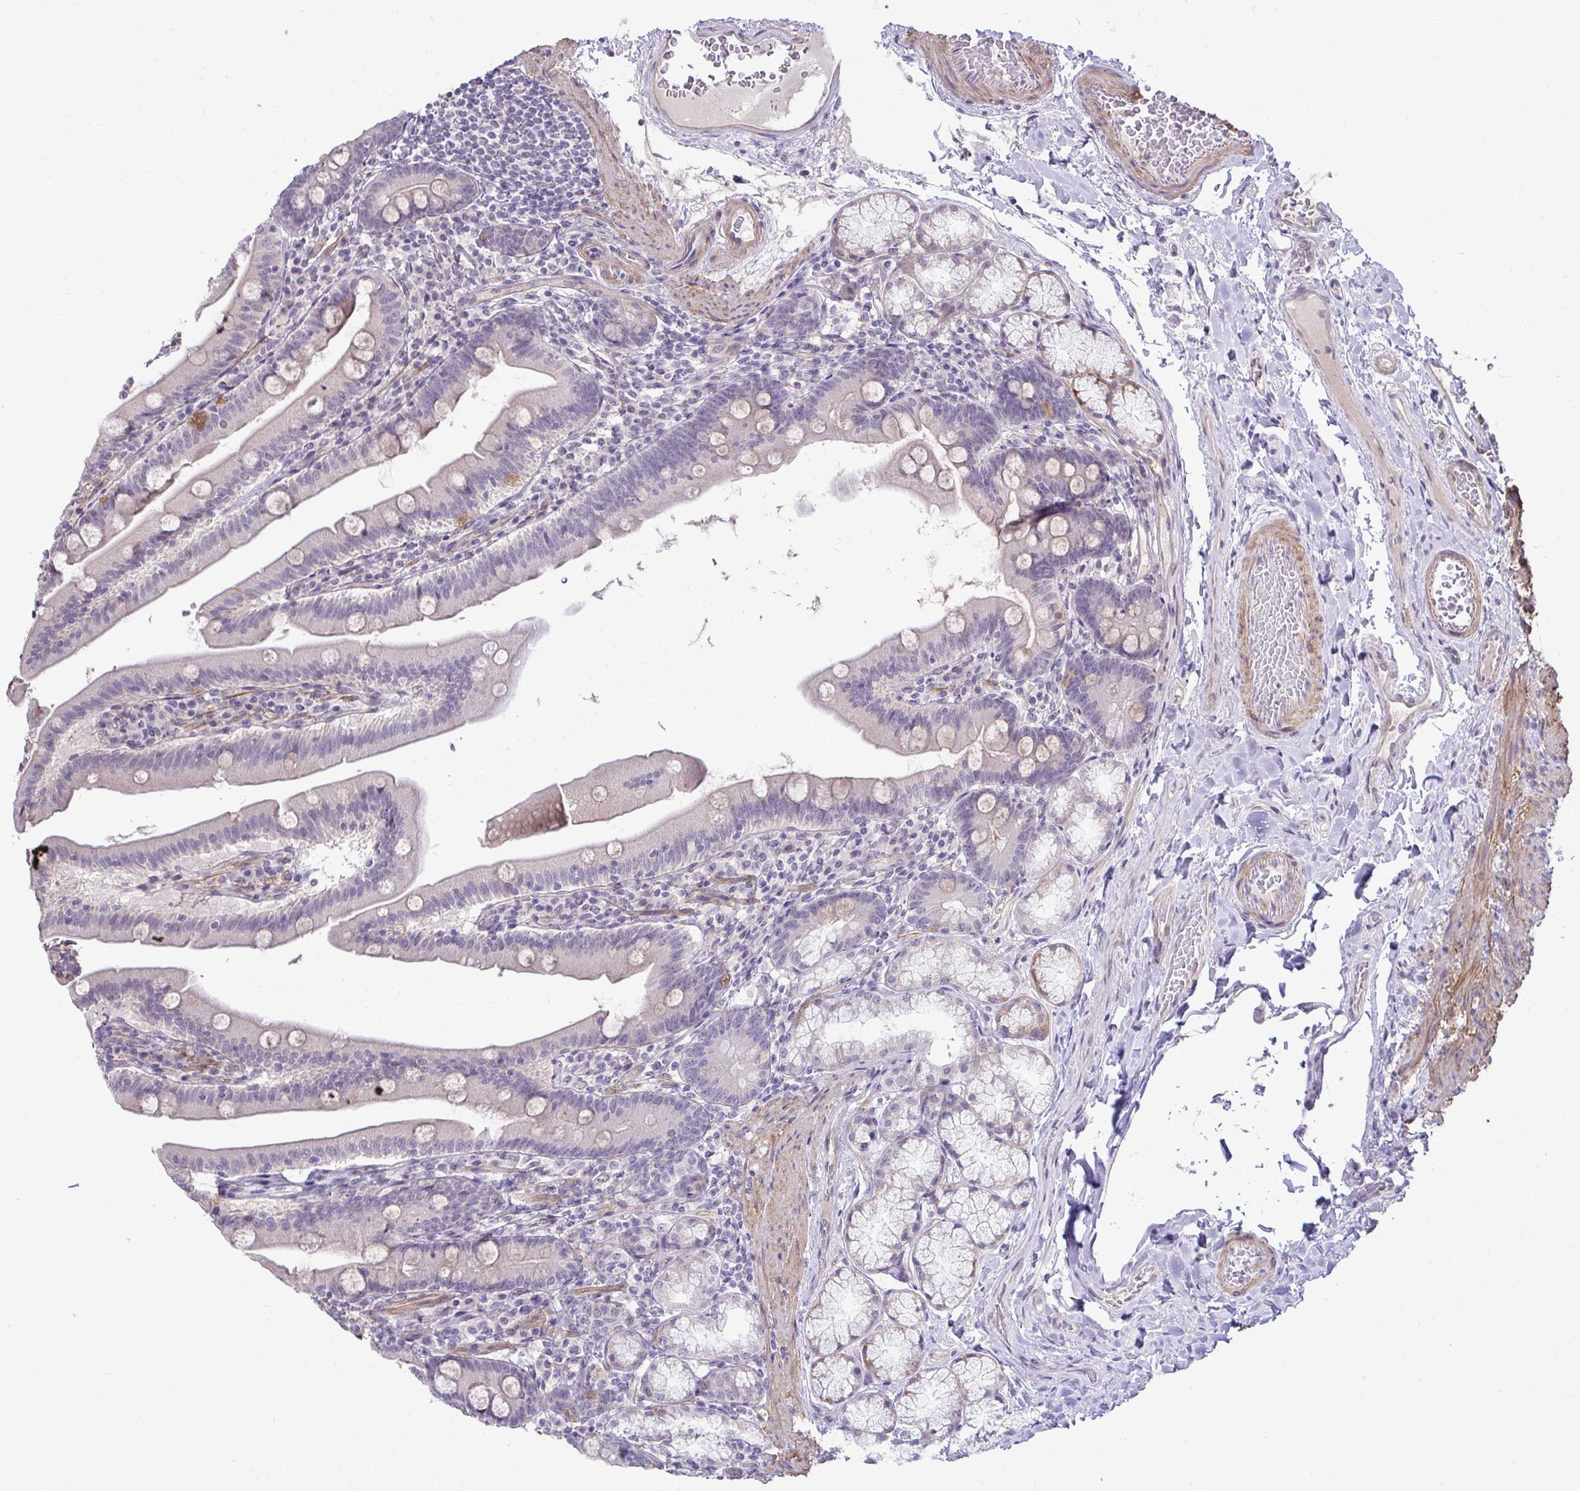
{"staining": {"intensity": "moderate", "quantity": "<25%", "location": "cytoplasmic/membranous"}, "tissue": "duodenum", "cell_type": "Glandular cells", "image_type": "normal", "snomed": [{"axis": "morphology", "description": "Normal tissue, NOS"}, {"axis": "topography", "description": "Duodenum"}], "caption": "Protein positivity by immunohistochemistry (IHC) displays moderate cytoplasmic/membranous staining in approximately <25% of glandular cells in unremarkable duodenum.", "gene": "SLC30A3", "patient": {"sex": "female", "age": 67}}